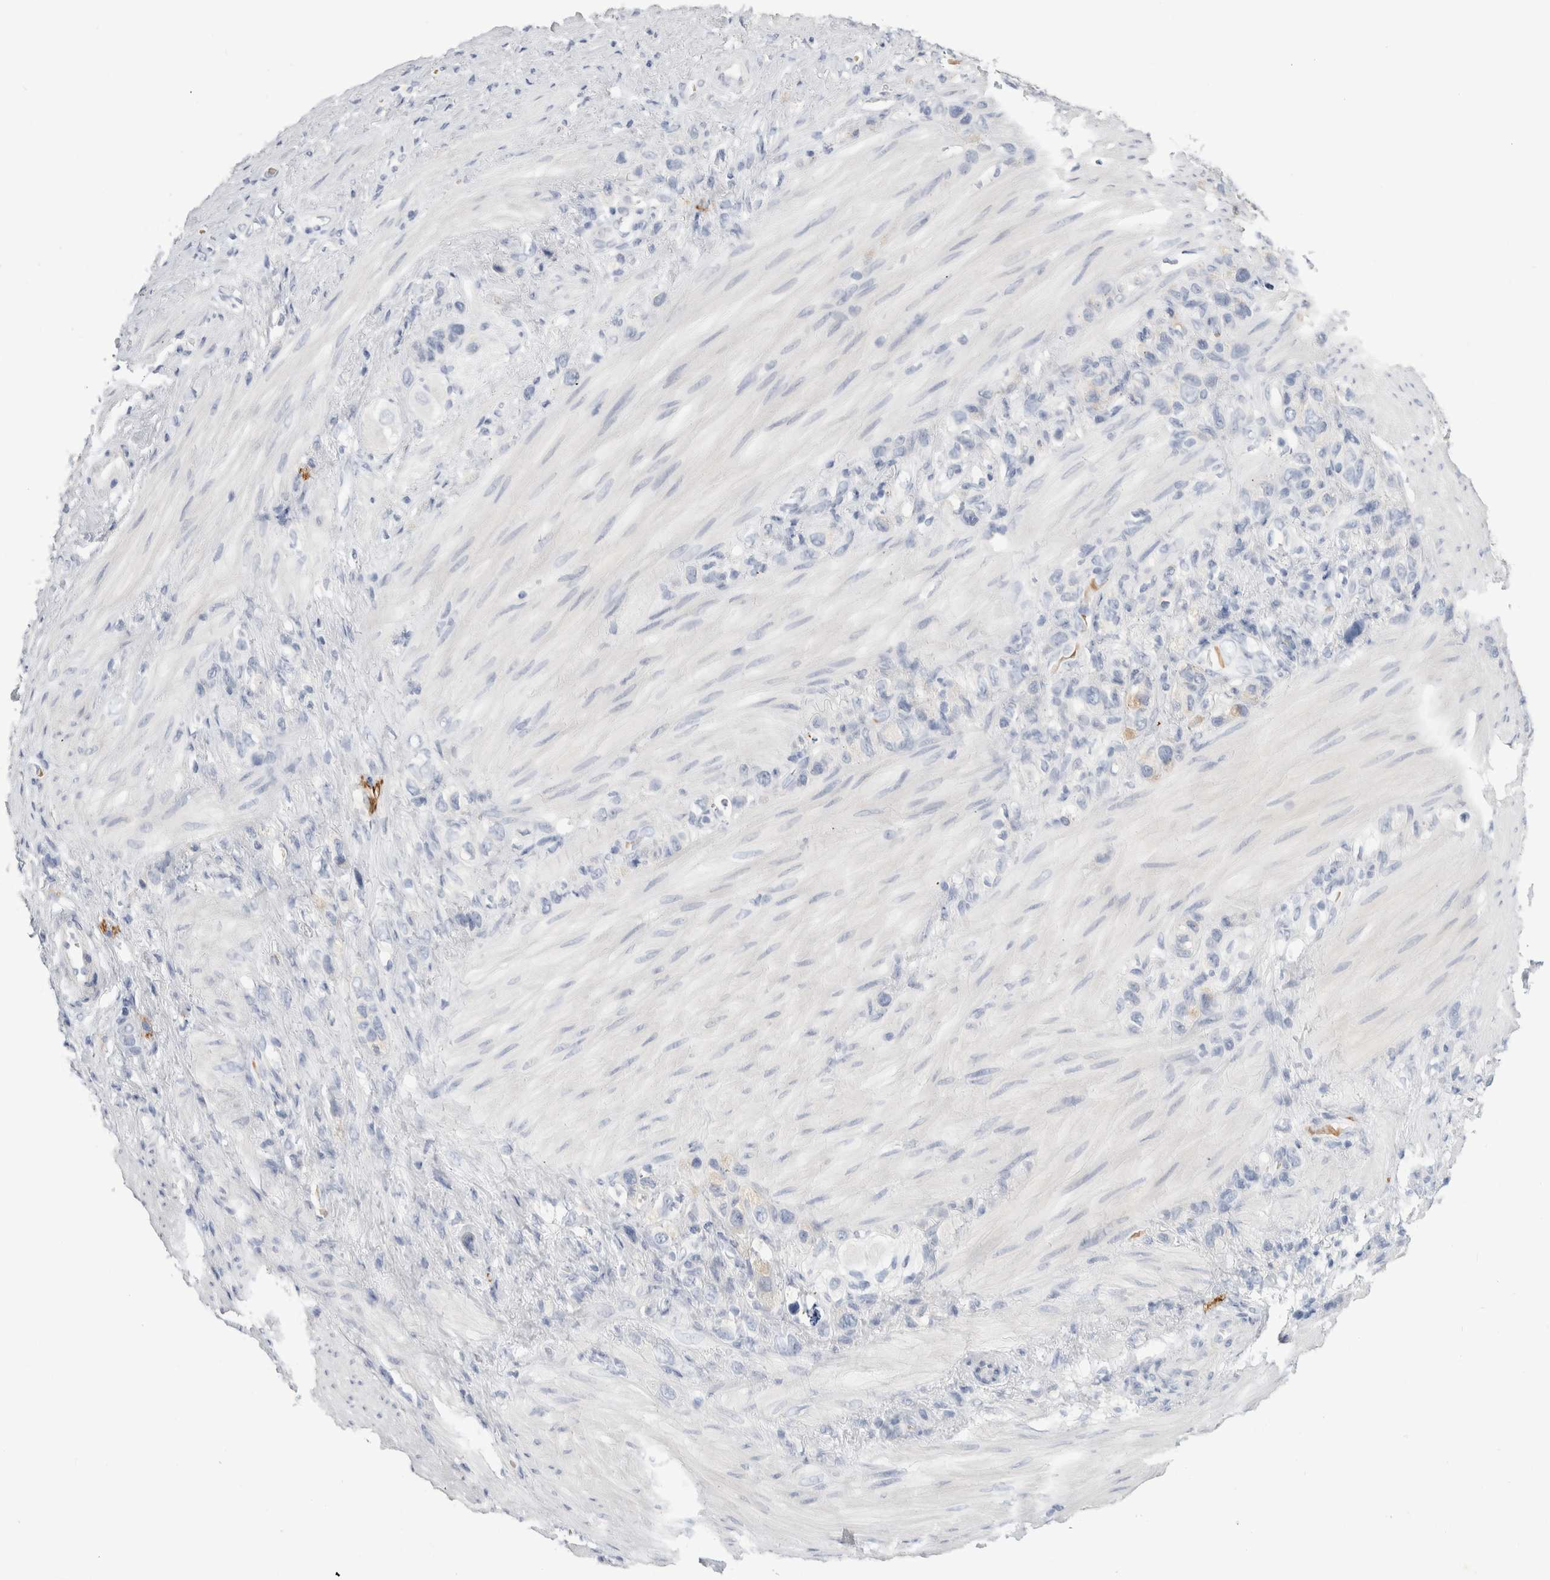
{"staining": {"intensity": "negative", "quantity": "none", "location": "none"}, "tissue": "stomach cancer", "cell_type": "Tumor cells", "image_type": "cancer", "snomed": [{"axis": "morphology", "description": "Adenocarcinoma, NOS"}, {"axis": "morphology", "description": "Adenocarcinoma, High grade"}, {"axis": "topography", "description": "Stomach, upper"}, {"axis": "topography", "description": "Stomach, lower"}], "caption": "Stomach adenocarcinoma was stained to show a protein in brown. There is no significant staining in tumor cells. The staining is performed using DAB (3,3'-diaminobenzidine) brown chromogen with nuclei counter-stained in using hematoxylin.", "gene": "CD38", "patient": {"sex": "female", "age": 65}}